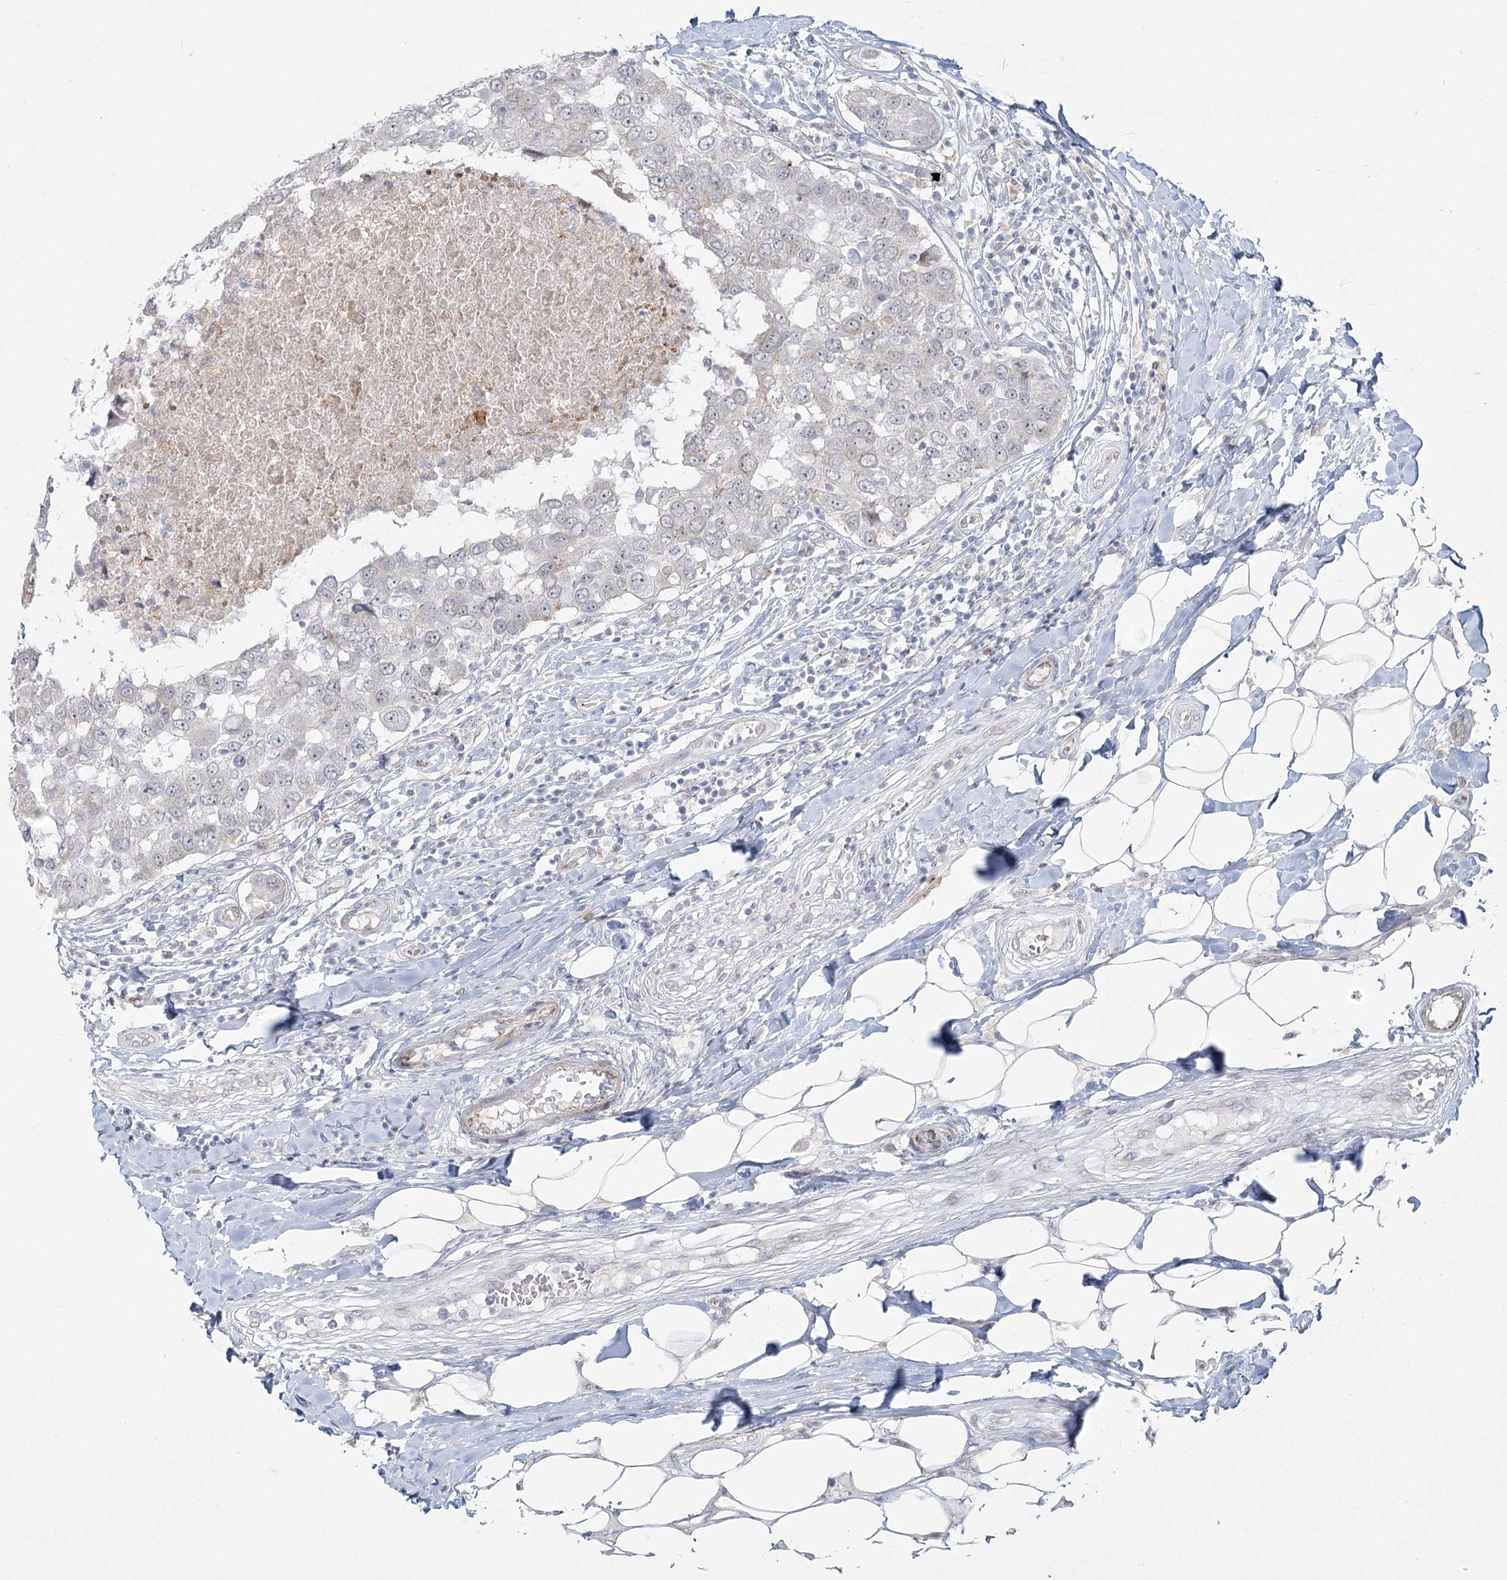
{"staining": {"intensity": "negative", "quantity": "none", "location": "none"}, "tissue": "breast cancer", "cell_type": "Tumor cells", "image_type": "cancer", "snomed": [{"axis": "morphology", "description": "Duct carcinoma"}, {"axis": "topography", "description": "Breast"}], "caption": "IHC histopathology image of neoplastic tissue: breast cancer stained with DAB displays no significant protein positivity in tumor cells. (DAB IHC visualized using brightfield microscopy, high magnification).", "gene": "LRP2BP", "patient": {"sex": "female", "age": 27}}